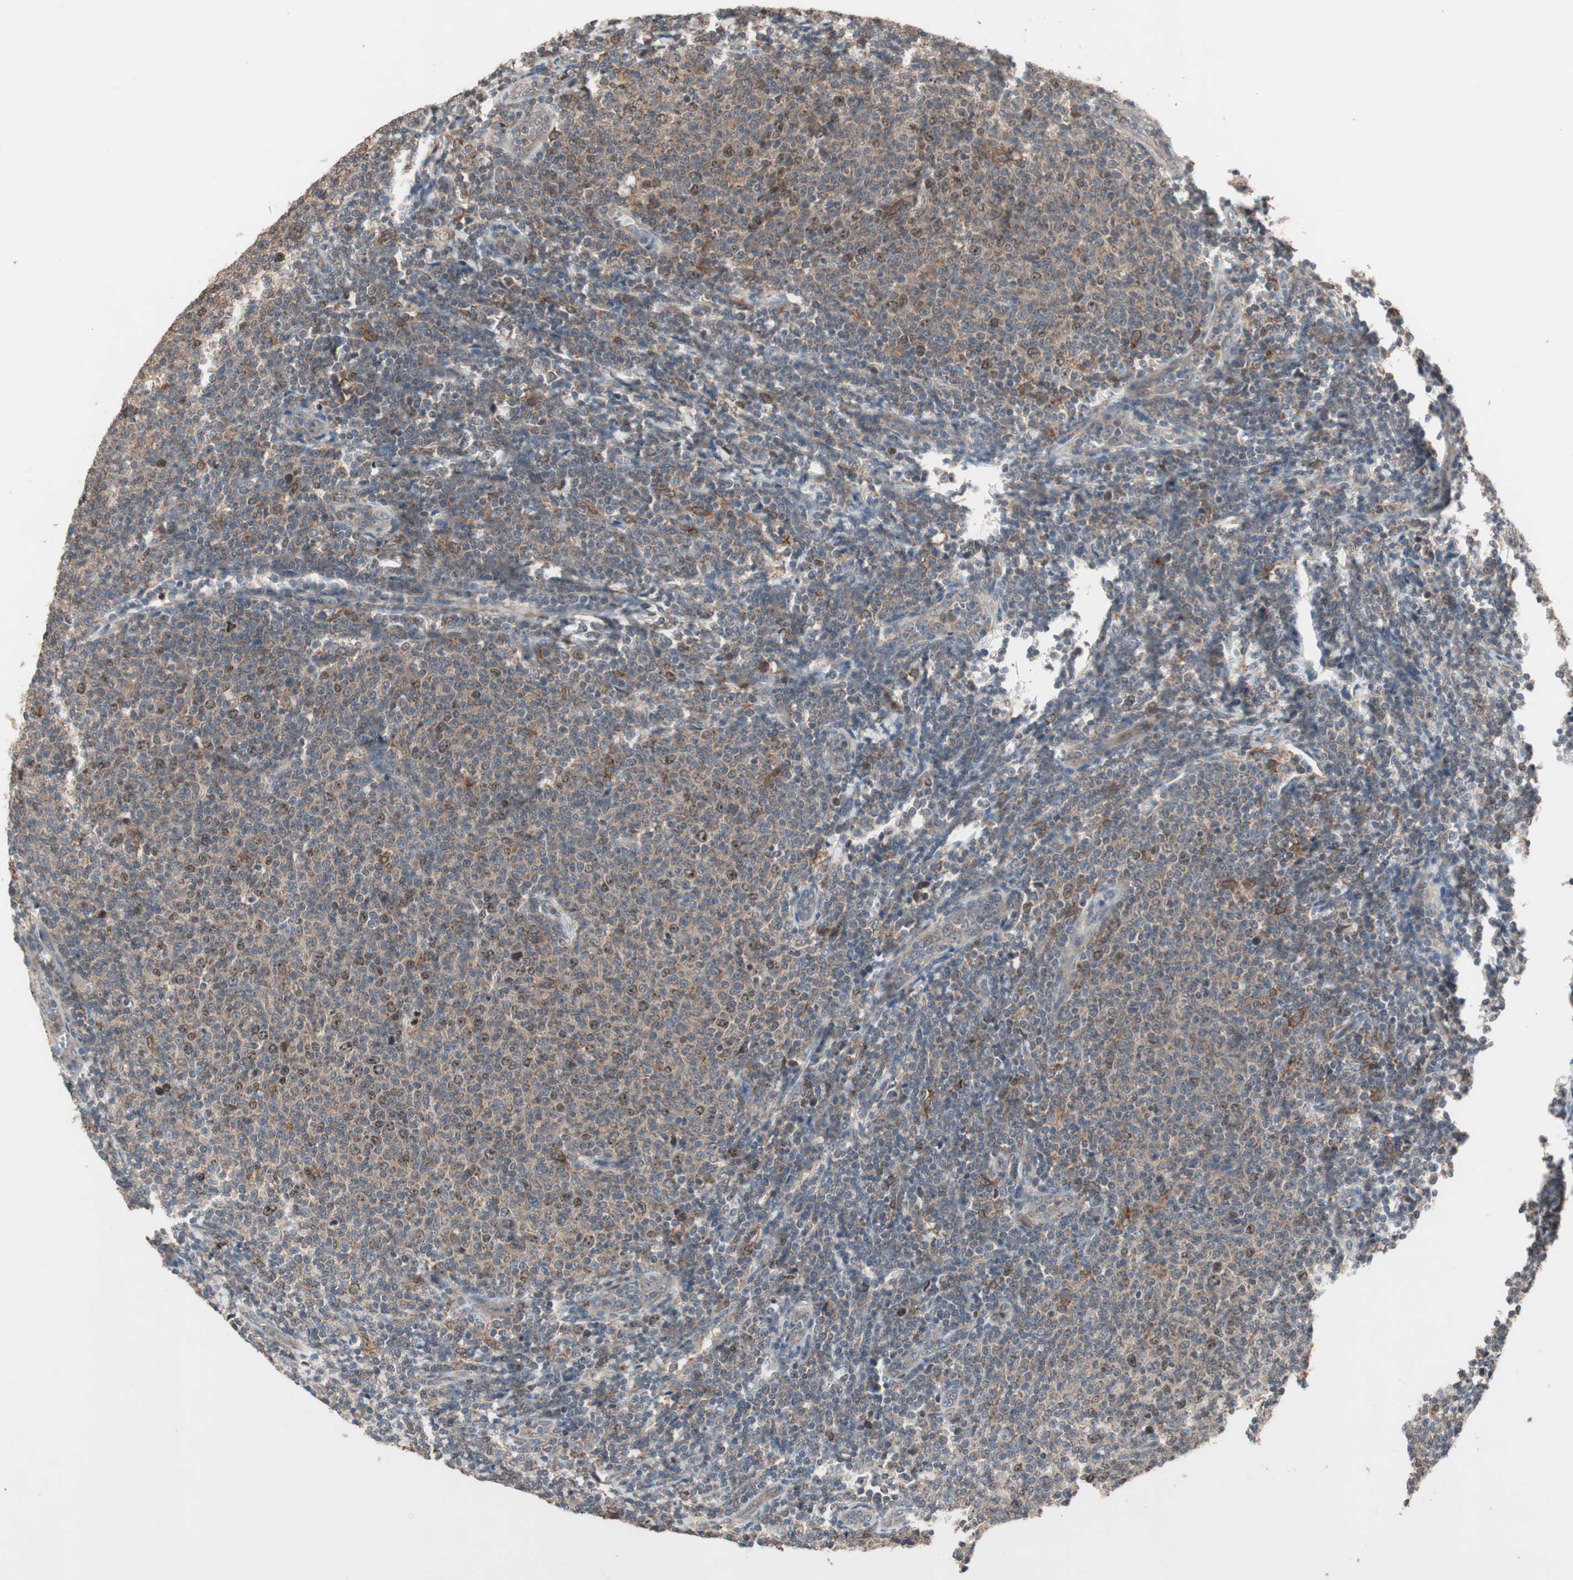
{"staining": {"intensity": "moderate", "quantity": "25%-75%", "location": "cytoplasmic/membranous"}, "tissue": "lymphoma", "cell_type": "Tumor cells", "image_type": "cancer", "snomed": [{"axis": "morphology", "description": "Malignant lymphoma, non-Hodgkin's type, Low grade"}, {"axis": "topography", "description": "Lymph node"}], "caption": "Brown immunohistochemical staining in human malignant lymphoma, non-Hodgkin's type (low-grade) reveals moderate cytoplasmic/membranous positivity in approximately 25%-75% of tumor cells.", "gene": "ATP6AP2", "patient": {"sex": "male", "age": 66}}